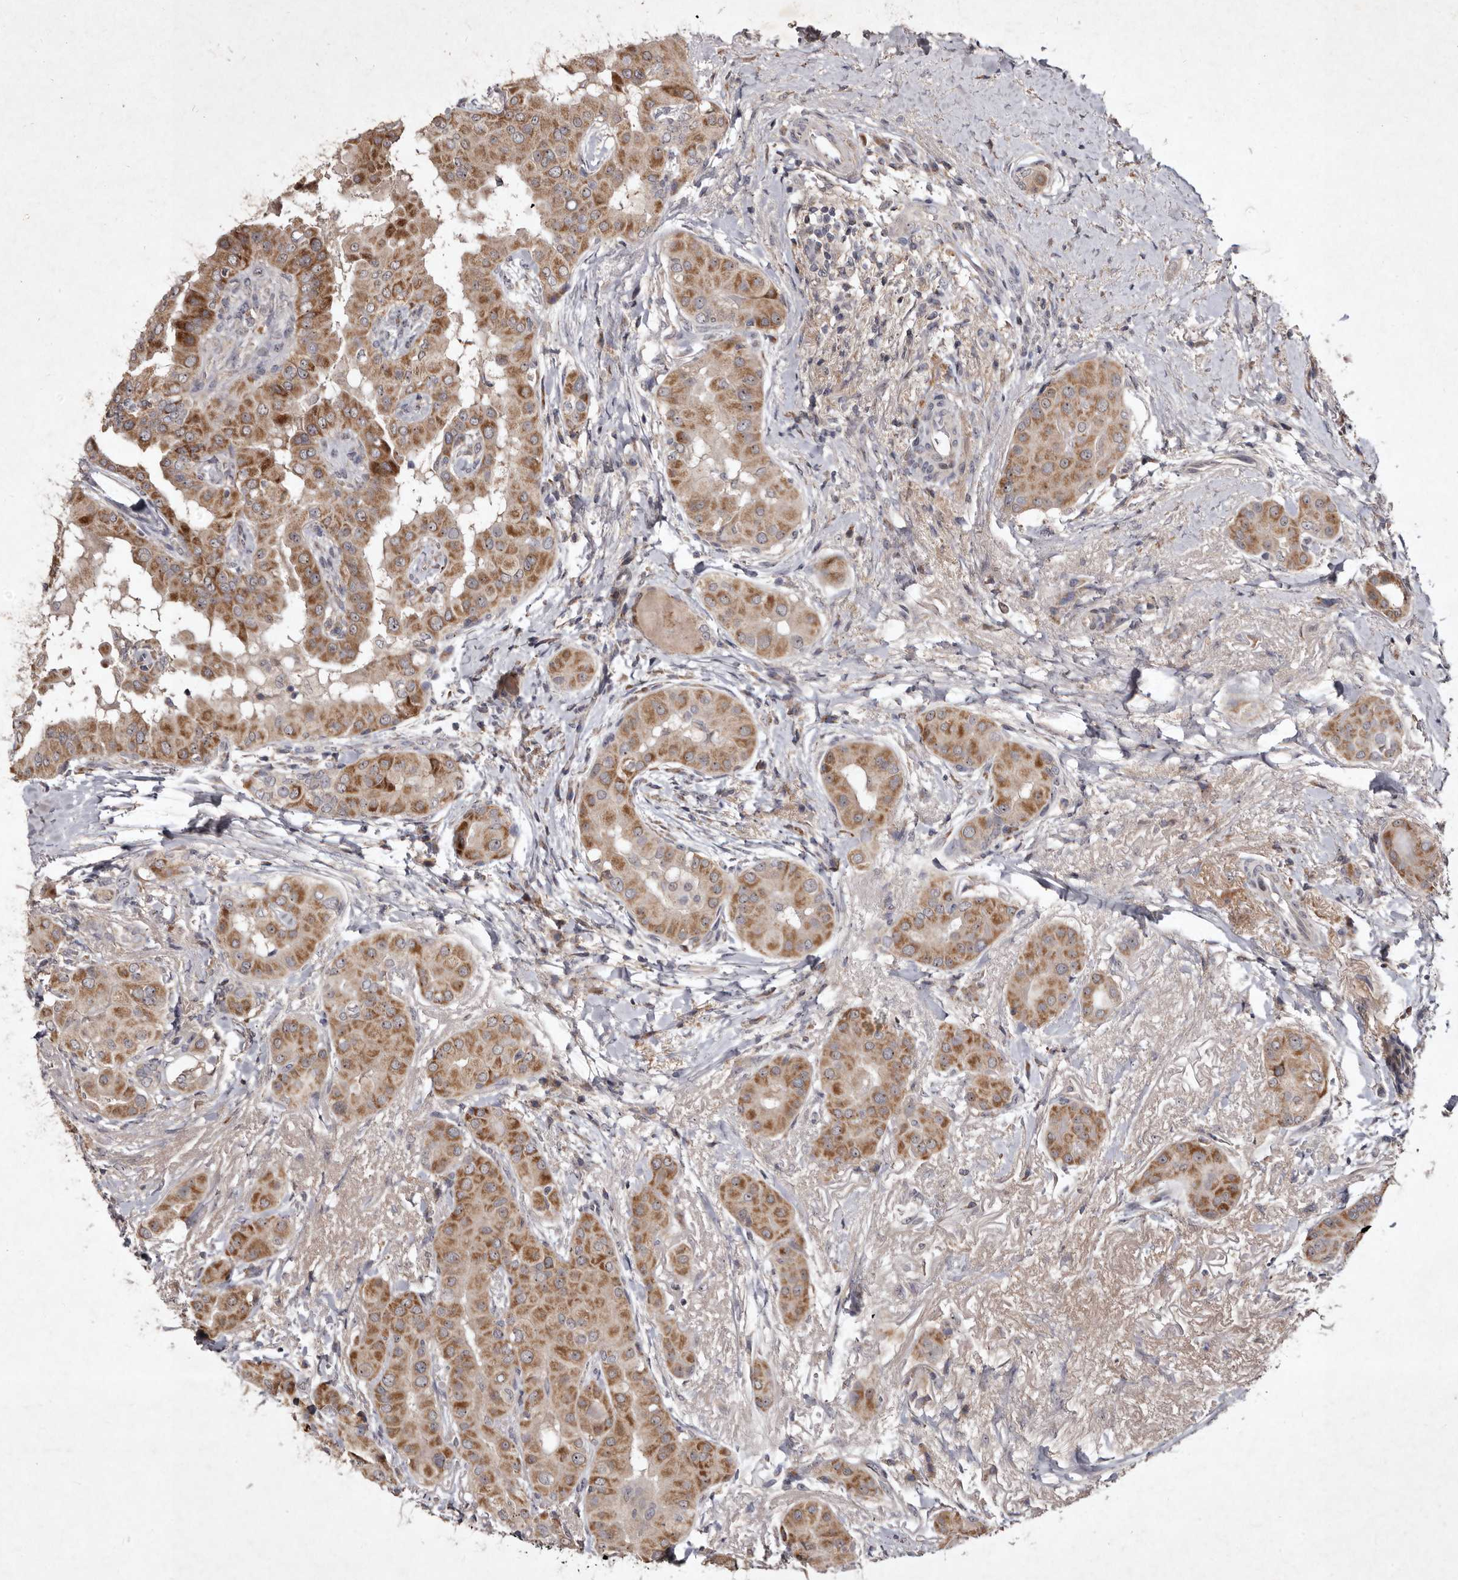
{"staining": {"intensity": "moderate", "quantity": ">75%", "location": "cytoplasmic/membranous,nuclear"}, "tissue": "thyroid cancer", "cell_type": "Tumor cells", "image_type": "cancer", "snomed": [{"axis": "morphology", "description": "Papillary adenocarcinoma, NOS"}, {"axis": "topography", "description": "Thyroid gland"}], "caption": "Protein staining by immunohistochemistry (IHC) exhibits moderate cytoplasmic/membranous and nuclear positivity in approximately >75% of tumor cells in thyroid cancer (papillary adenocarcinoma).", "gene": "FLAD1", "patient": {"sex": "male", "age": 33}}